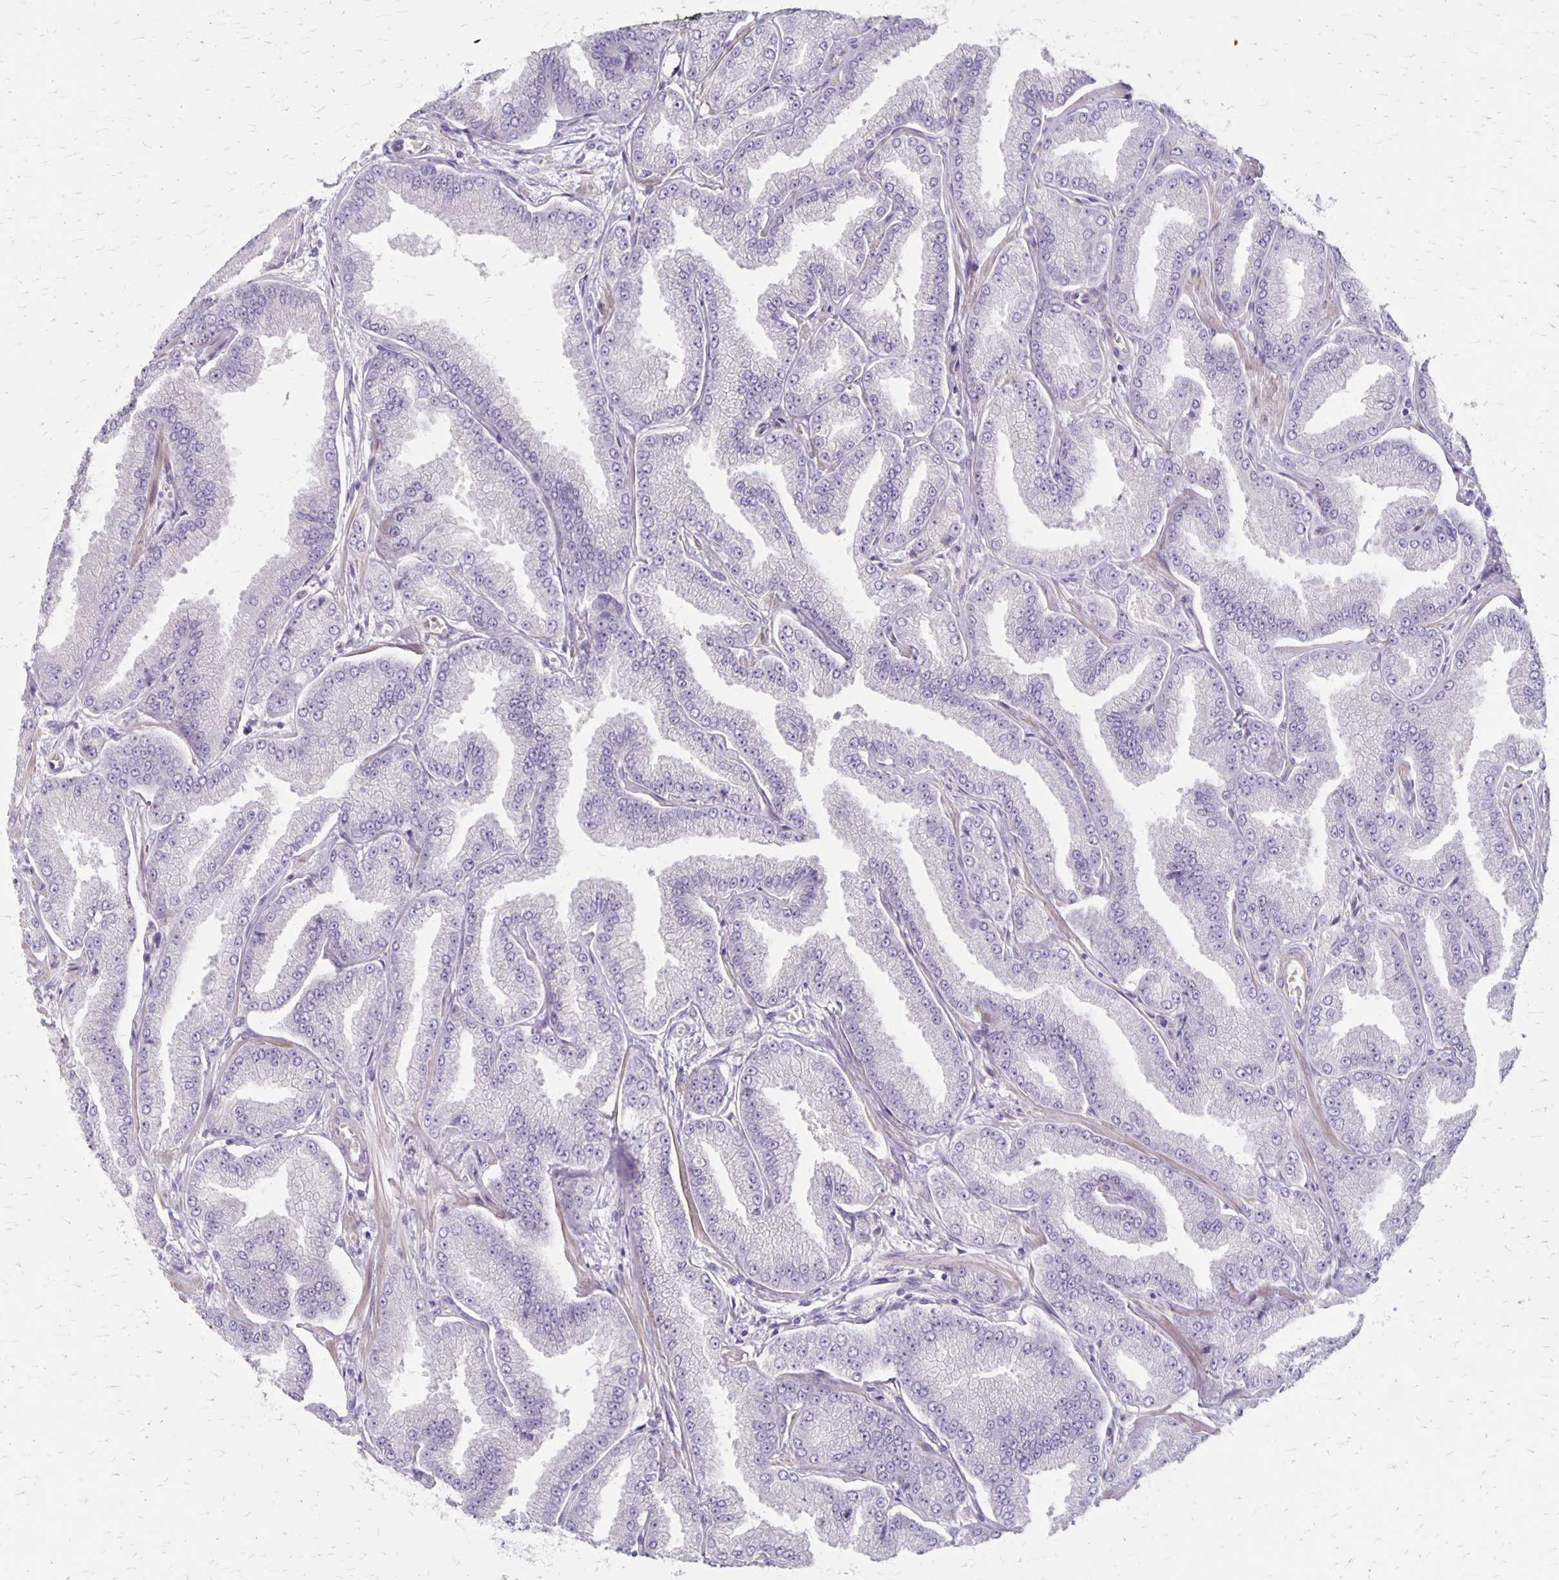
{"staining": {"intensity": "negative", "quantity": "none", "location": "none"}, "tissue": "prostate cancer", "cell_type": "Tumor cells", "image_type": "cancer", "snomed": [{"axis": "morphology", "description": "Adenocarcinoma, Low grade"}, {"axis": "topography", "description": "Prostate"}], "caption": "Prostate cancer (adenocarcinoma (low-grade)) stained for a protein using immunohistochemistry demonstrates no expression tumor cells.", "gene": "HOMER1", "patient": {"sex": "male", "age": 55}}